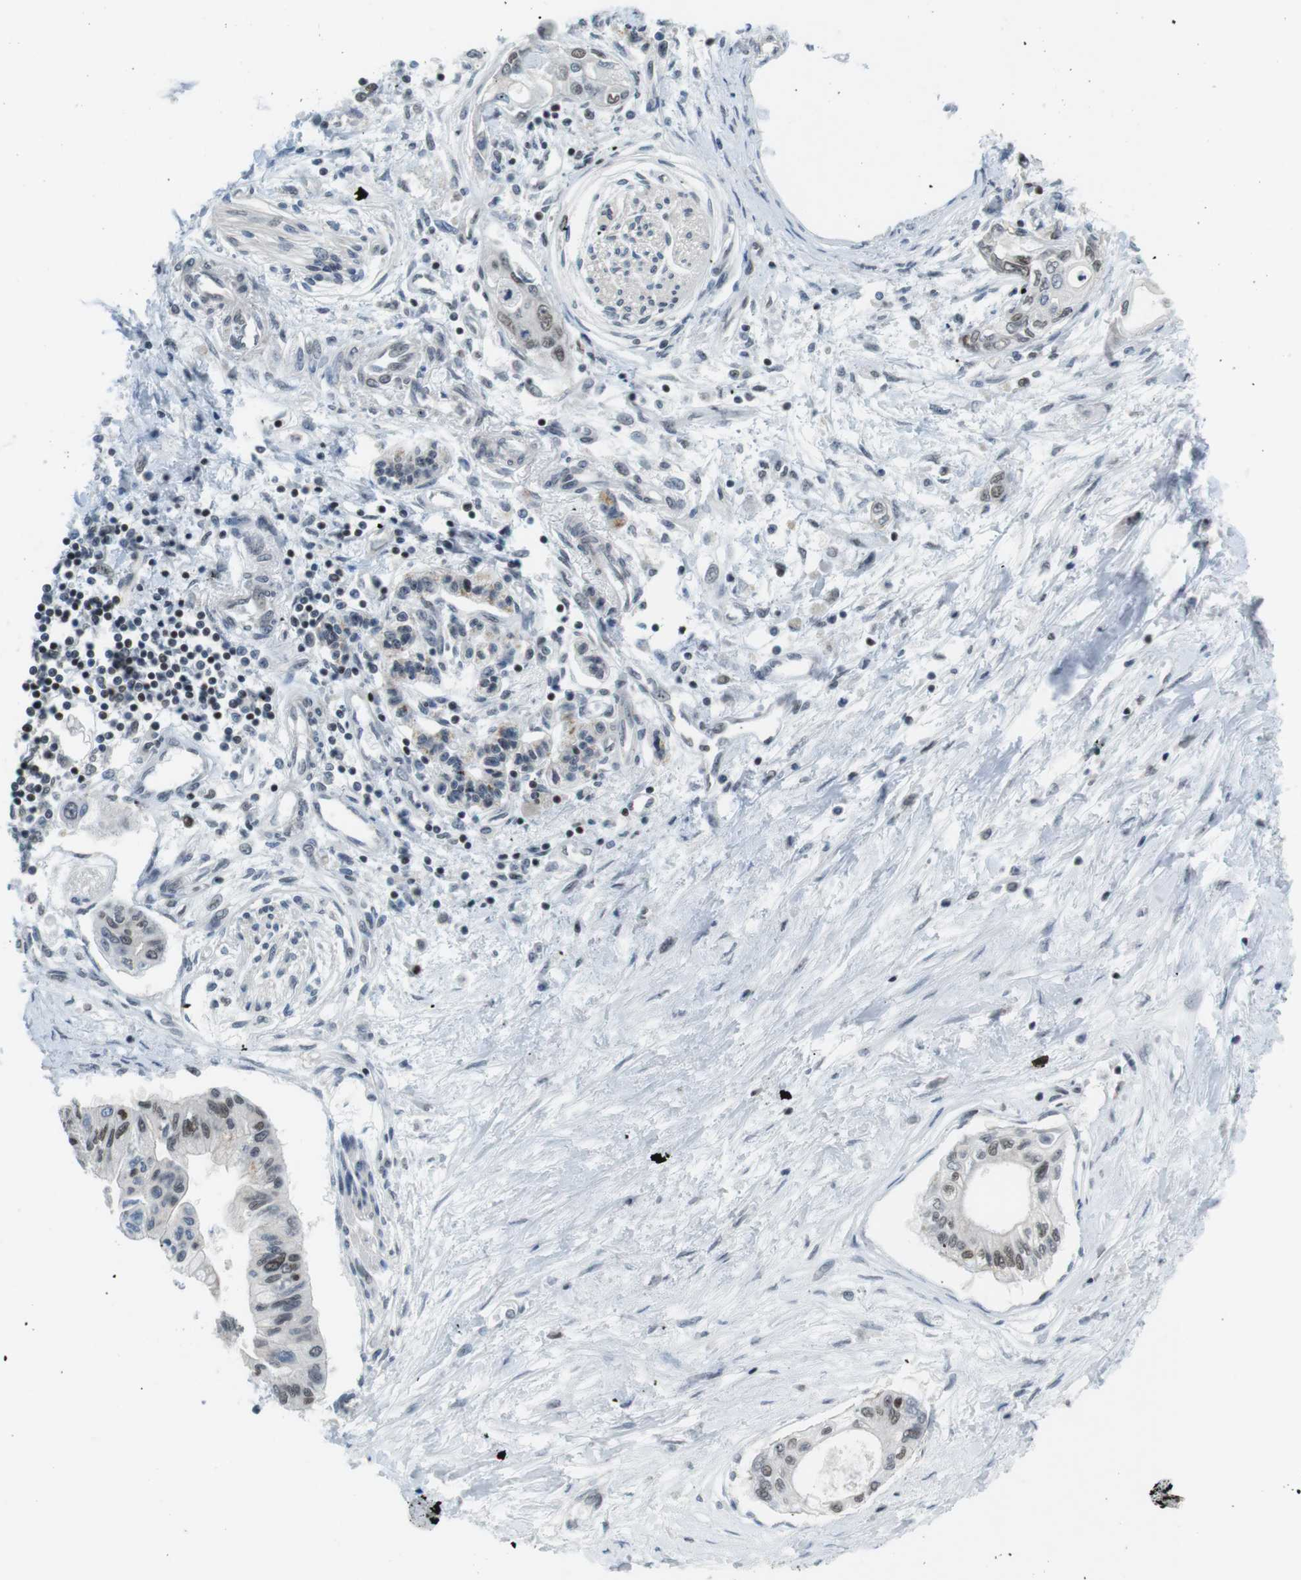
{"staining": {"intensity": "weak", "quantity": "25%-75%", "location": "nuclear"}, "tissue": "pancreatic cancer", "cell_type": "Tumor cells", "image_type": "cancer", "snomed": [{"axis": "morphology", "description": "Adenocarcinoma, NOS"}, {"axis": "topography", "description": "Pancreas"}], "caption": "Approximately 25%-75% of tumor cells in pancreatic cancer reveal weak nuclear protein positivity as visualized by brown immunohistochemical staining.", "gene": "NEK4", "patient": {"sex": "female", "age": 77}}